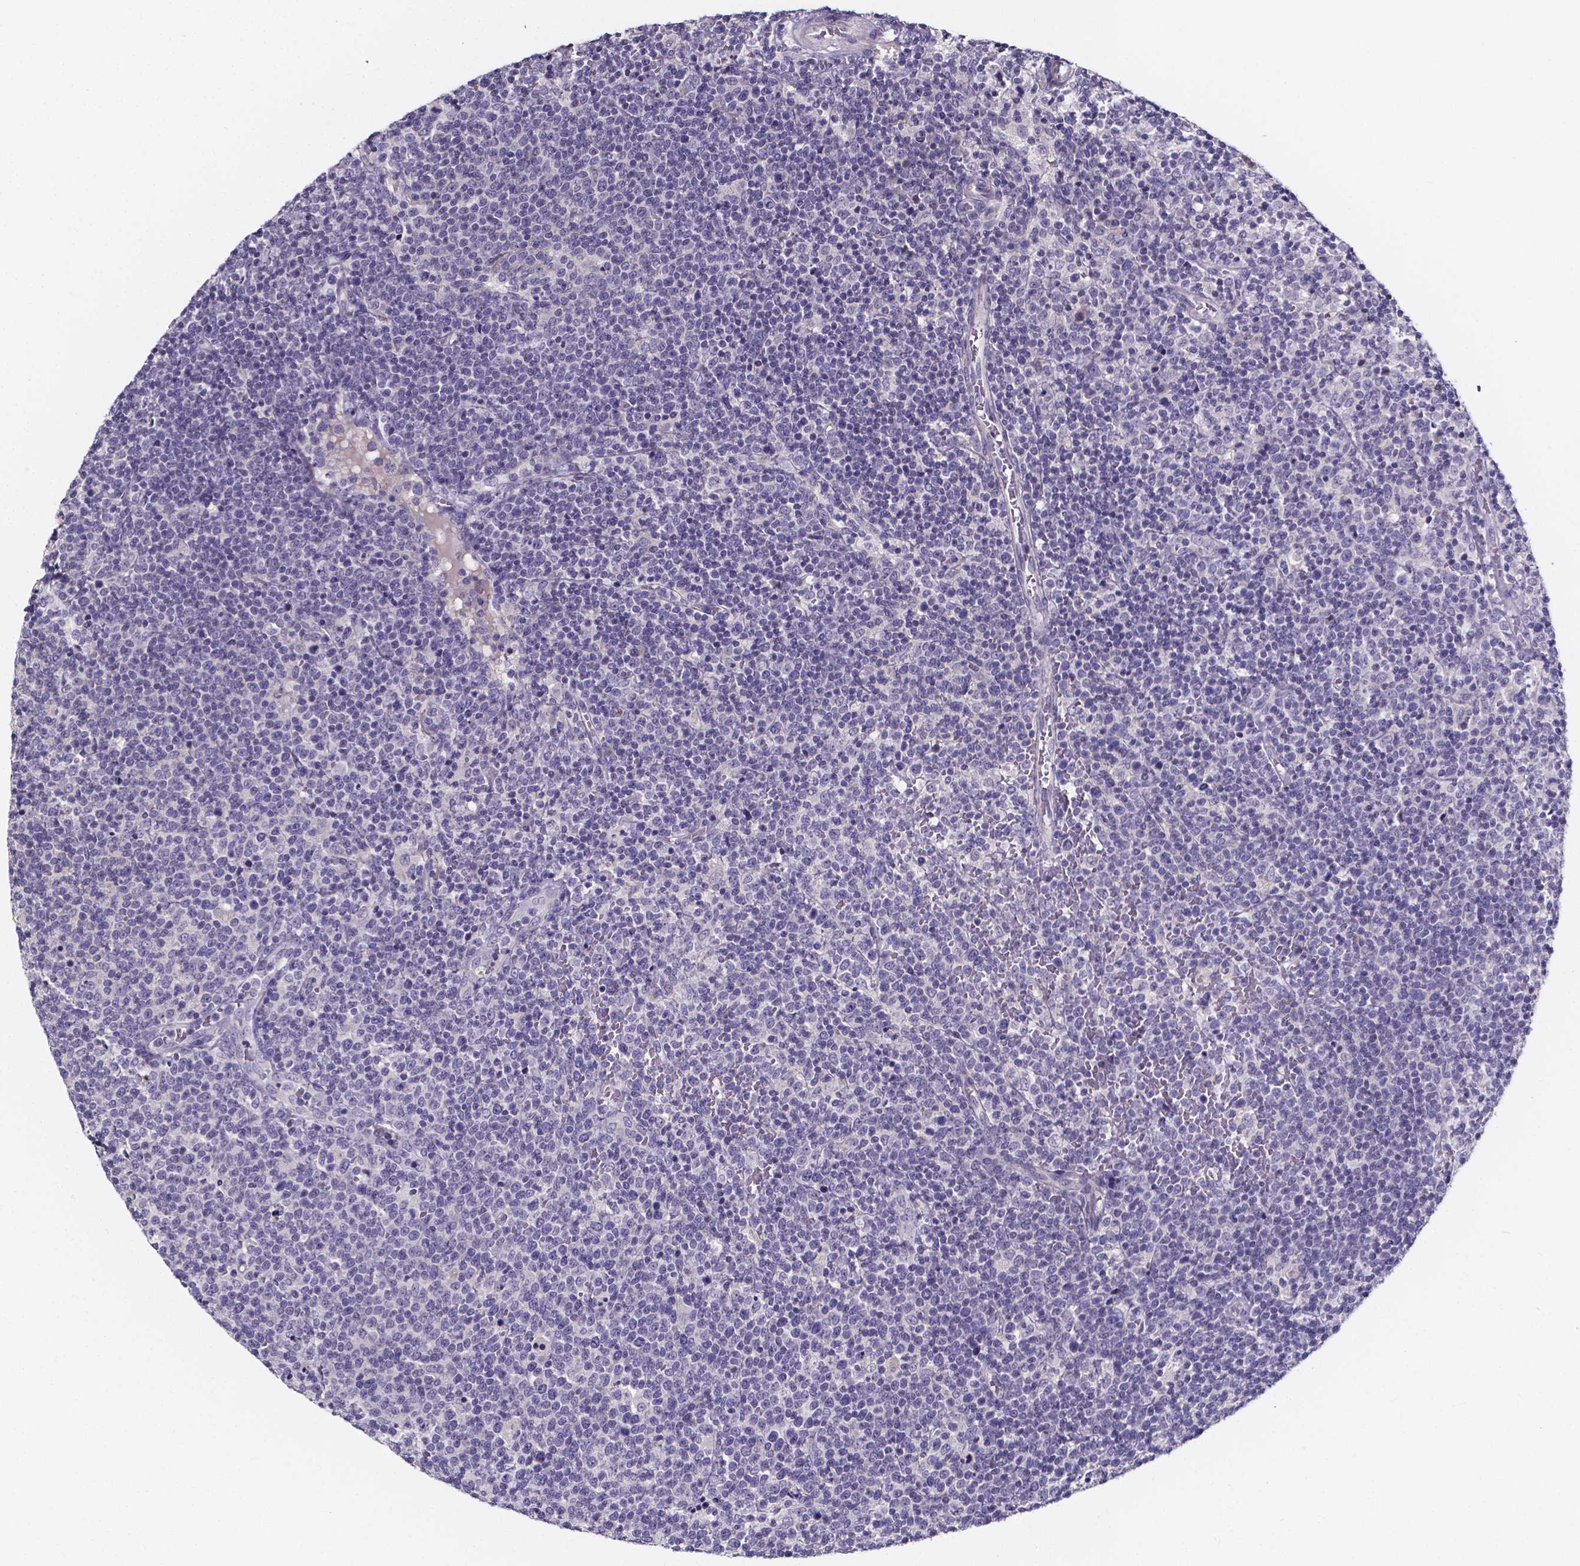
{"staining": {"intensity": "negative", "quantity": "none", "location": "none"}, "tissue": "lymphoma", "cell_type": "Tumor cells", "image_type": "cancer", "snomed": [{"axis": "morphology", "description": "Malignant lymphoma, non-Hodgkin's type, High grade"}, {"axis": "topography", "description": "Lymph node"}], "caption": "High-grade malignant lymphoma, non-Hodgkin's type stained for a protein using immunohistochemistry (IHC) reveals no positivity tumor cells.", "gene": "SPOCD1", "patient": {"sex": "male", "age": 61}}